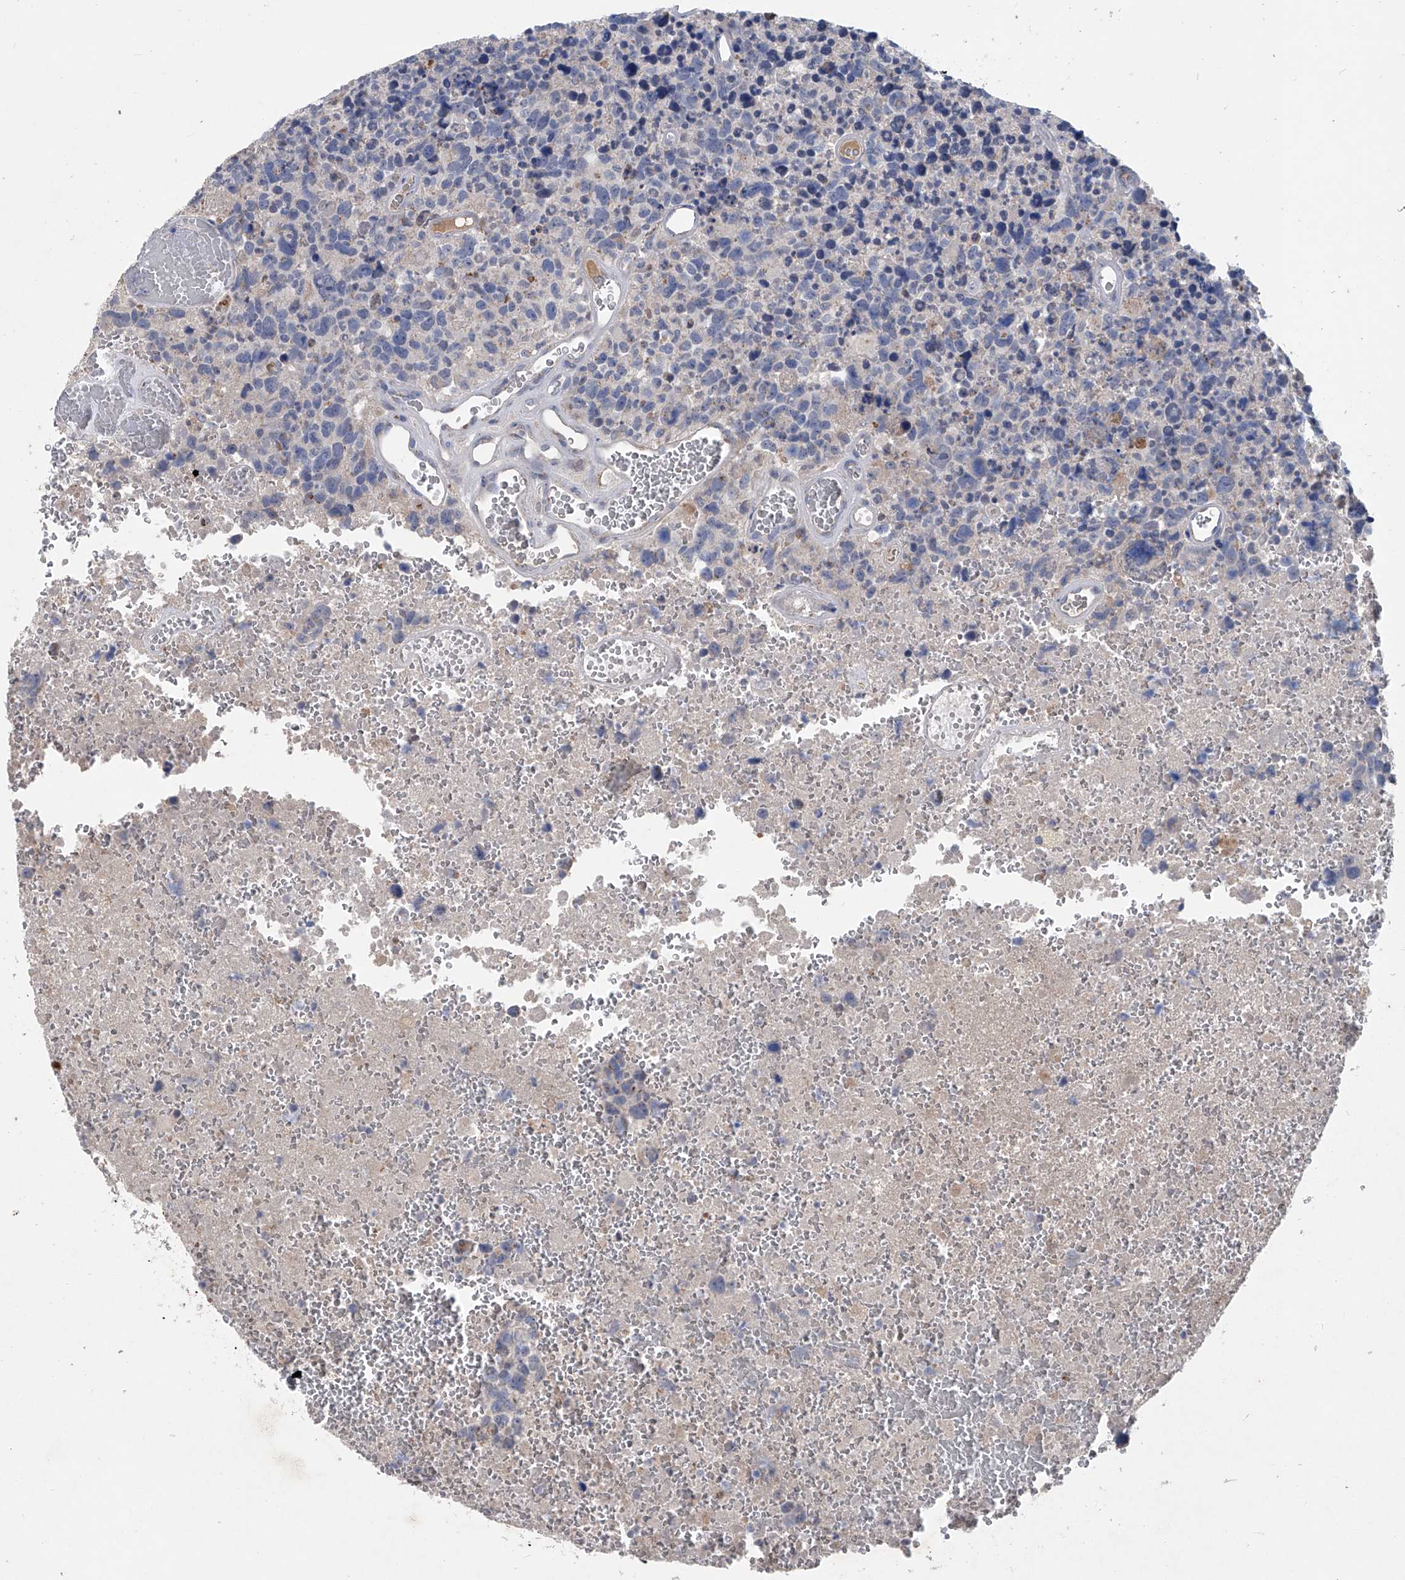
{"staining": {"intensity": "negative", "quantity": "none", "location": "none"}, "tissue": "glioma", "cell_type": "Tumor cells", "image_type": "cancer", "snomed": [{"axis": "morphology", "description": "Glioma, malignant, High grade"}, {"axis": "topography", "description": "Brain"}], "caption": "Human glioma stained for a protein using immunohistochemistry demonstrates no expression in tumor cells.", "gene": "PCSK5", "patient": {"sex": "male", "age": 69}}